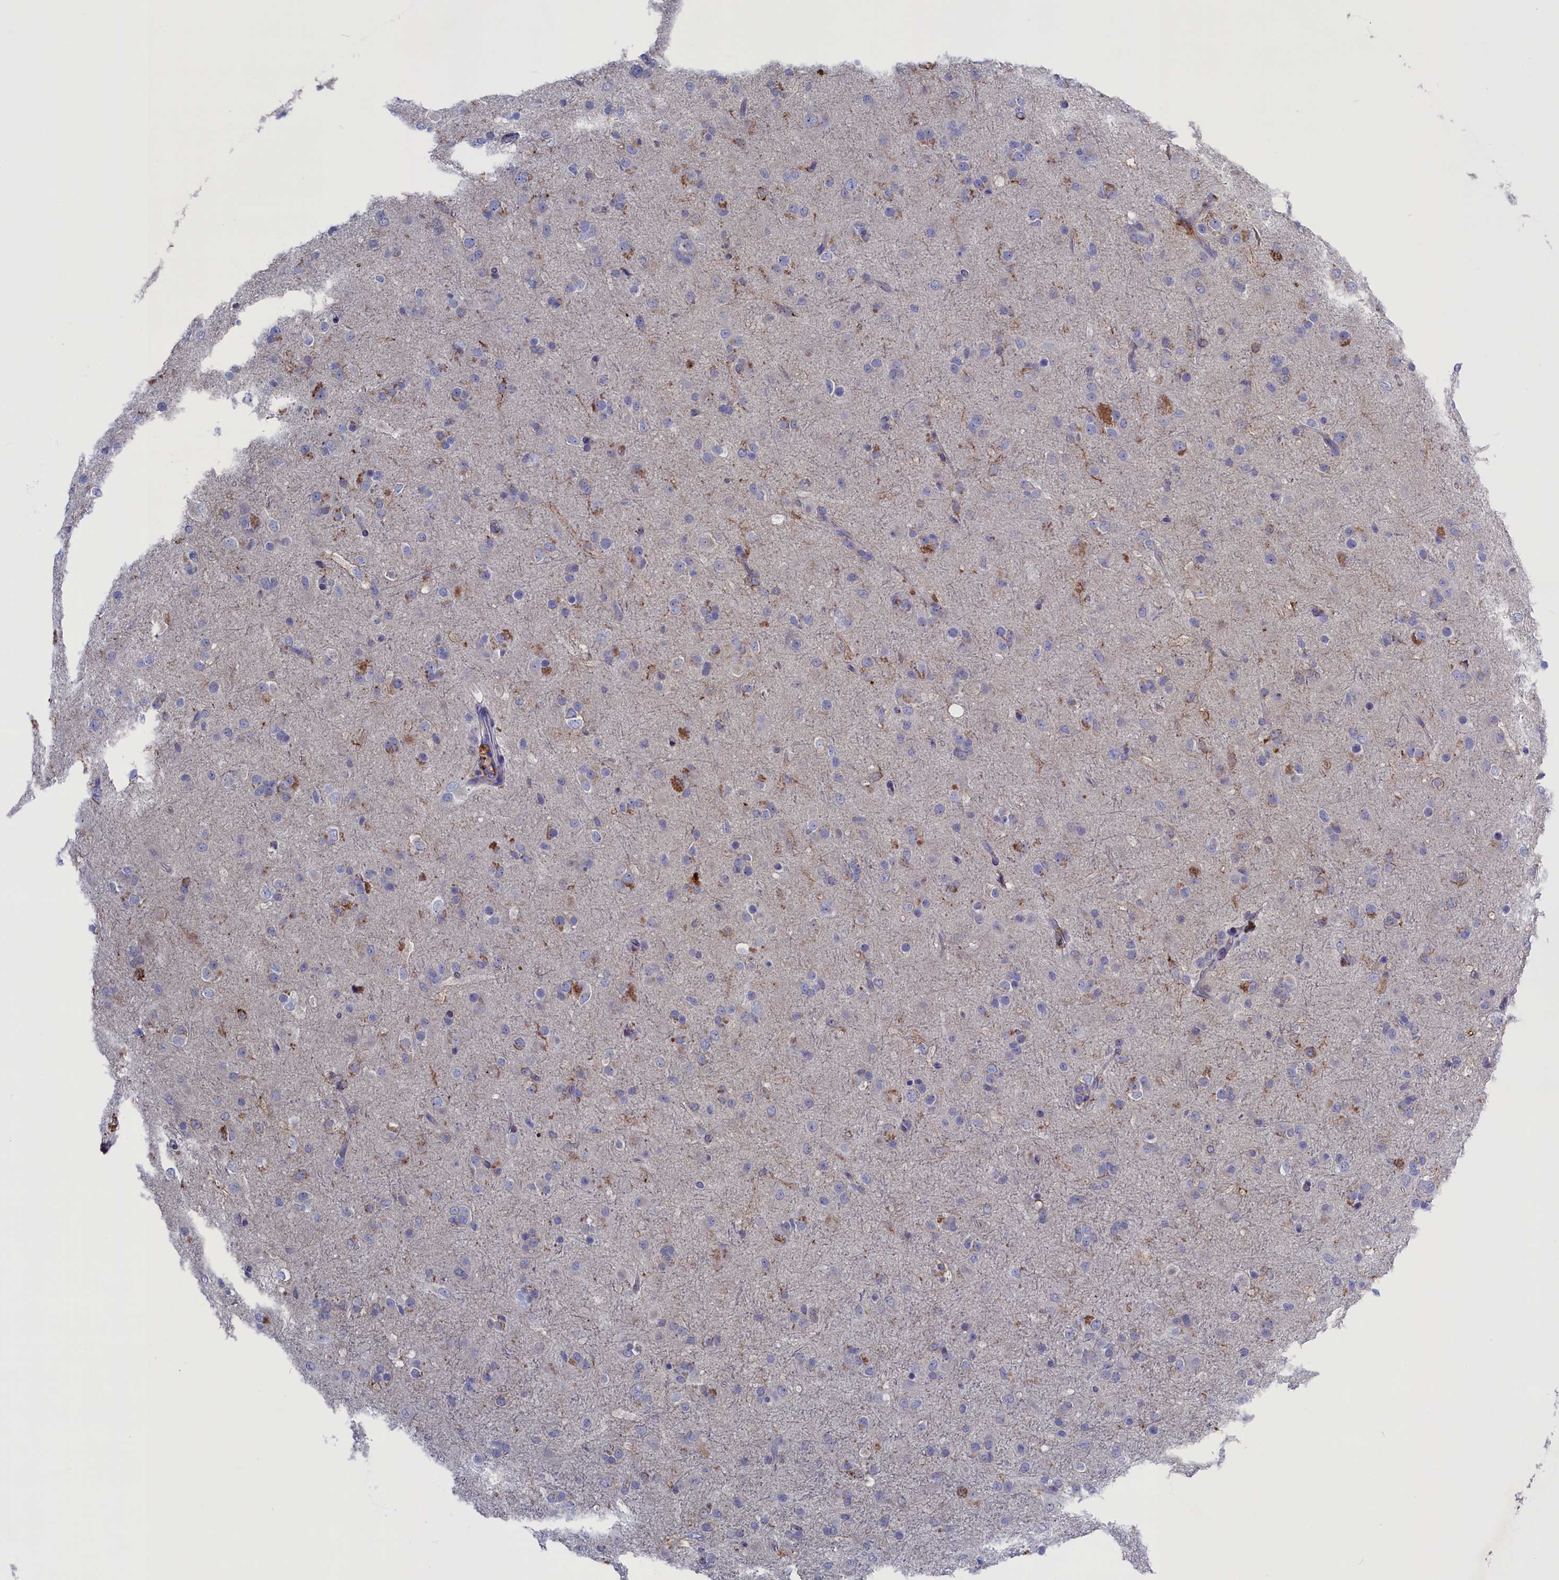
{"staining": {"intensity": "negative", "quantity": "none", "location": "none"}, "tissue": "glioma", "cell_type": "Tumor cells", "image_type": "cancer", "snomed": [{"axis": "morphology", "description": "Glioma, malignant, Low grade"}, {"axis": "topography", "description": "Brain"}], "caption": "There is no significant expression in tumor cells of malignant glioma (low-grade).", "gene": "GPR108", "patient": {"sex": "male", "age": 65}}